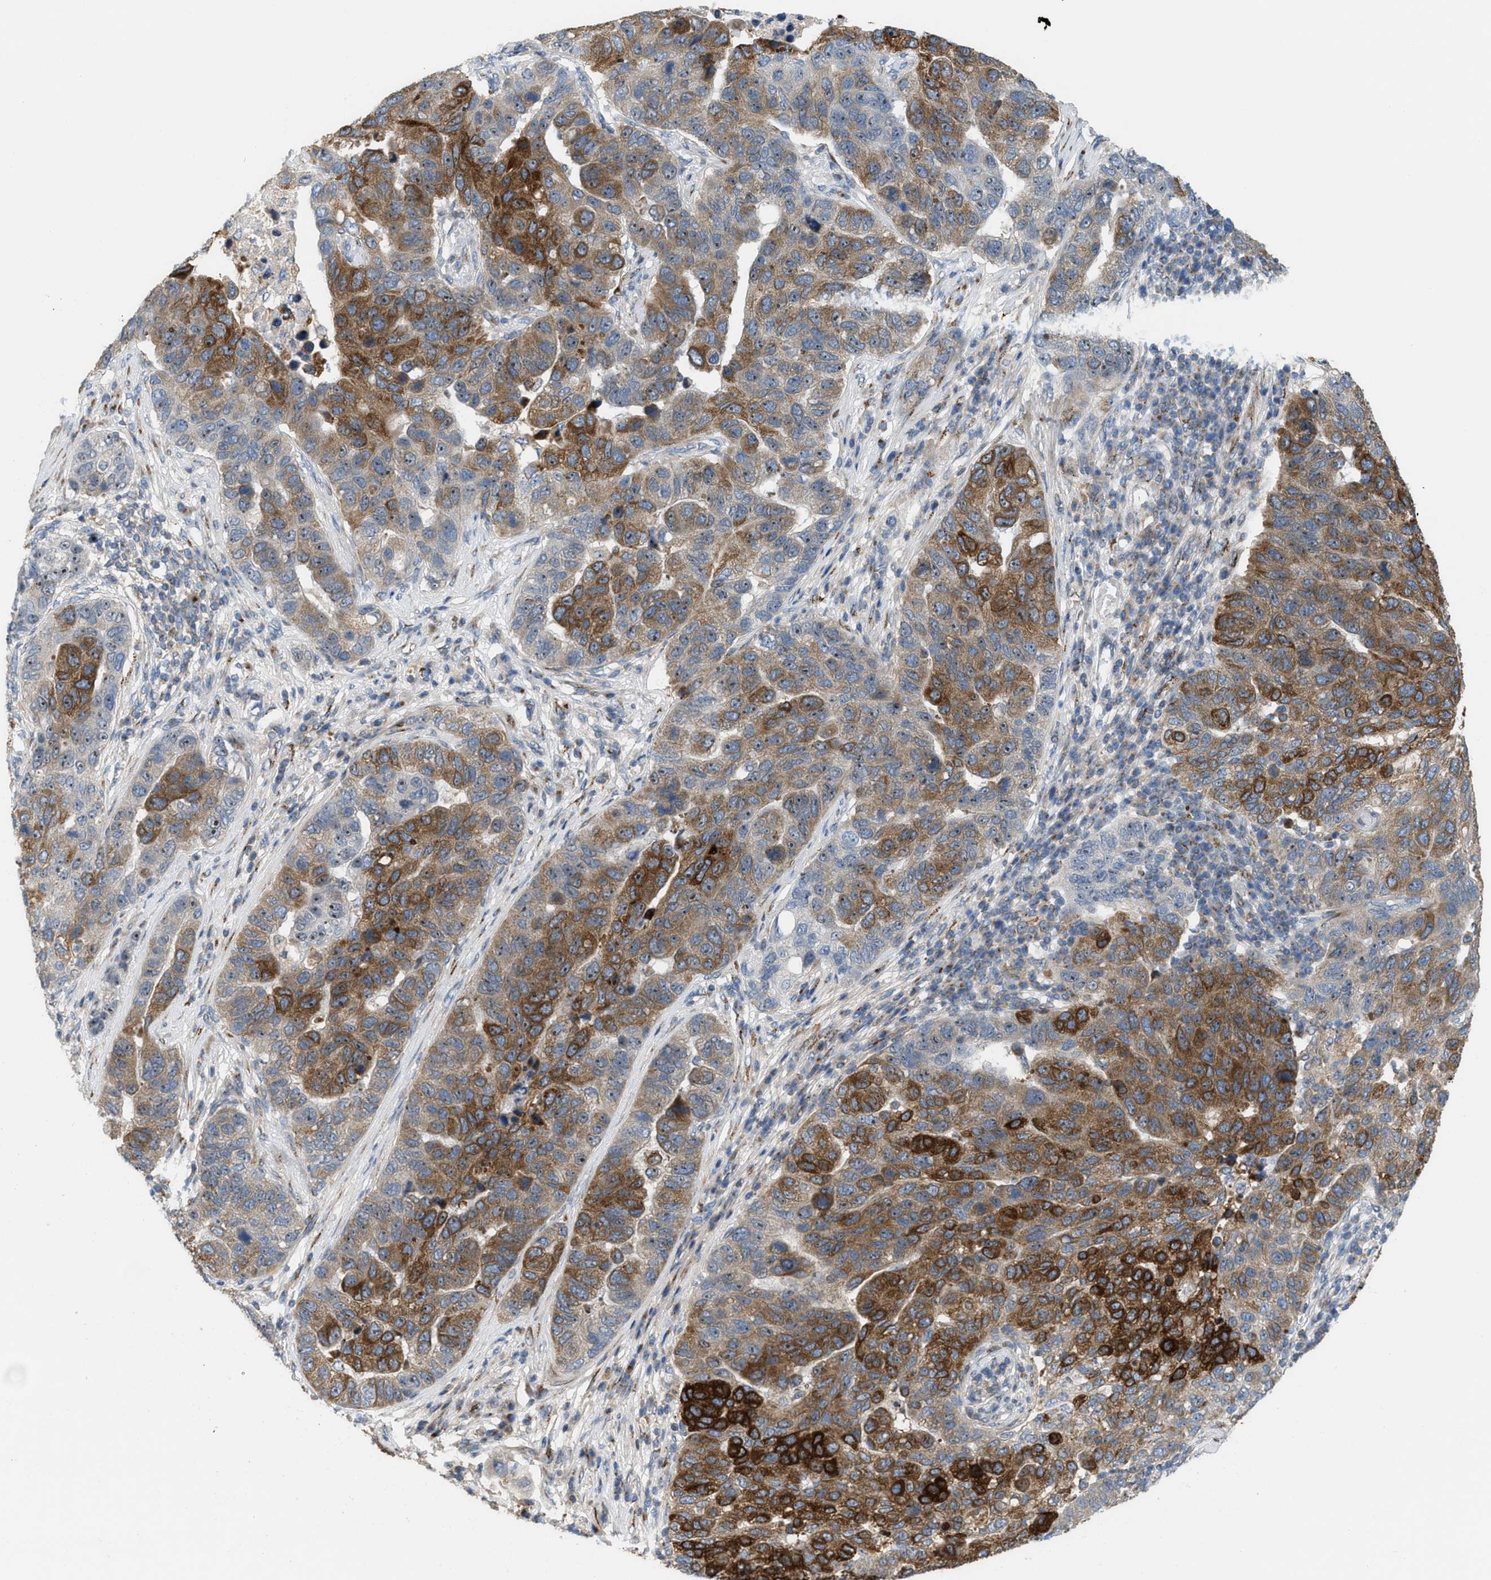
{"staining": {"intensity": "moderate", "quantity": "25%-75%", "location": "cytoplasmic/membranous,nuclear"}, "tissue": "pancreatic cancer", "cell_type": "Tumor cells", "image_type": "cancer", "snomed": [{"axis": "morphology", "description": "Adenocarcinoma, NOS"}, {"axis": "topography", "description": "Pancreas"}], "caption": "Protein expression analysis of pancreatic adenocarcinoma reveals moderate cytoplasmic/membranous and nuclear expression in about 25%-75% of tumor cells.", "gene": "DIPK1A", "patient": {"sex": "female", "age": 61}}